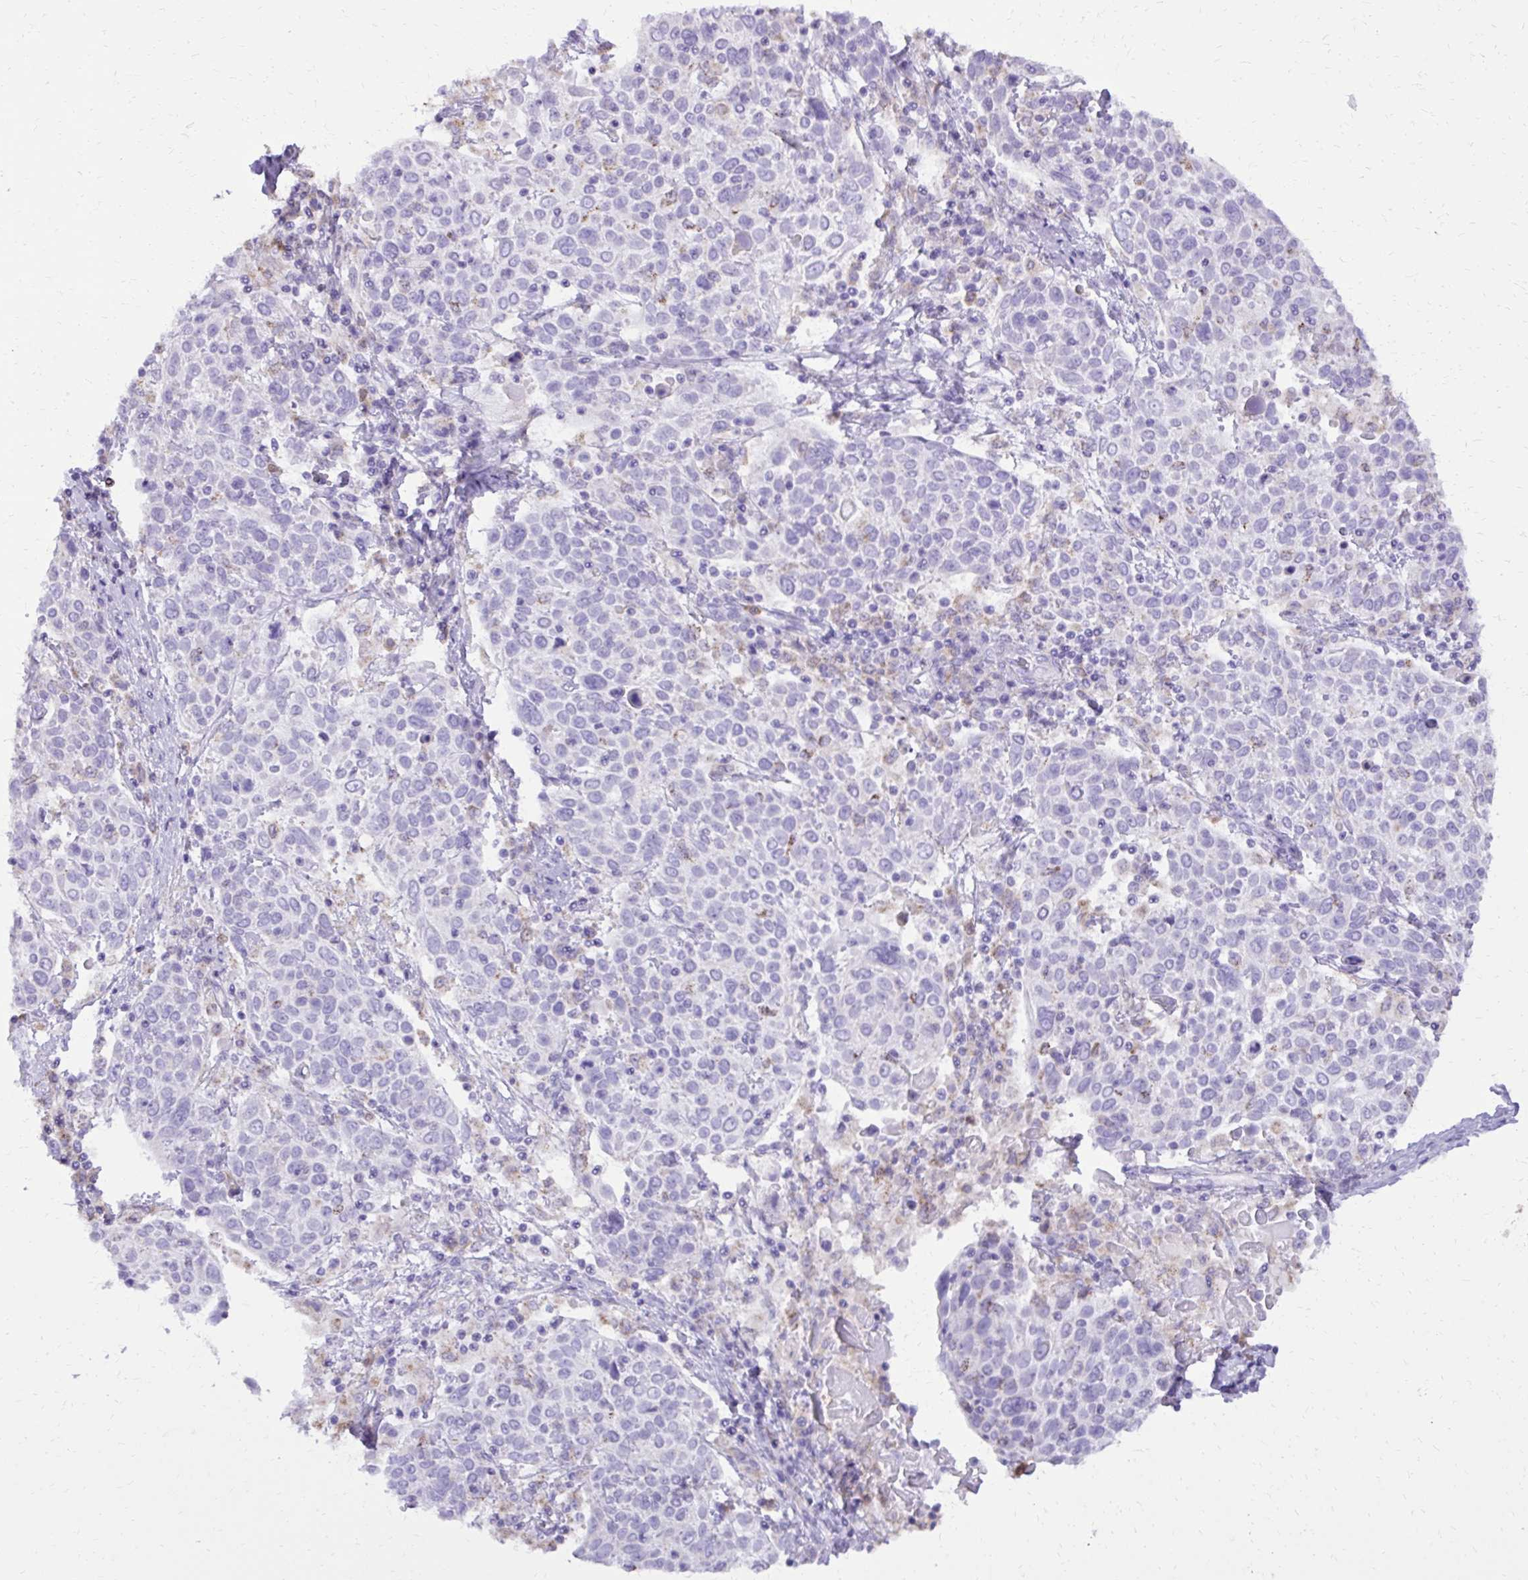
{"staining": {"intensity": "negative", "quantity": "none", "location": "none"}, "tissue": "cervical cancer", "cell_type": "Tumor cells", "image_type": "cancer", "snomed": [{"axis": "morphology", "description": "Squamous cell carcinoma, NOS"}, {"axis": "topography", "description": "Cervix"}], "caption": "The IHC image has no significant staining in tumor cells of cervical squamous cell carcinoma tissue.", "gene": "CAT", "patient": {"sex": "female", "age": 61}}